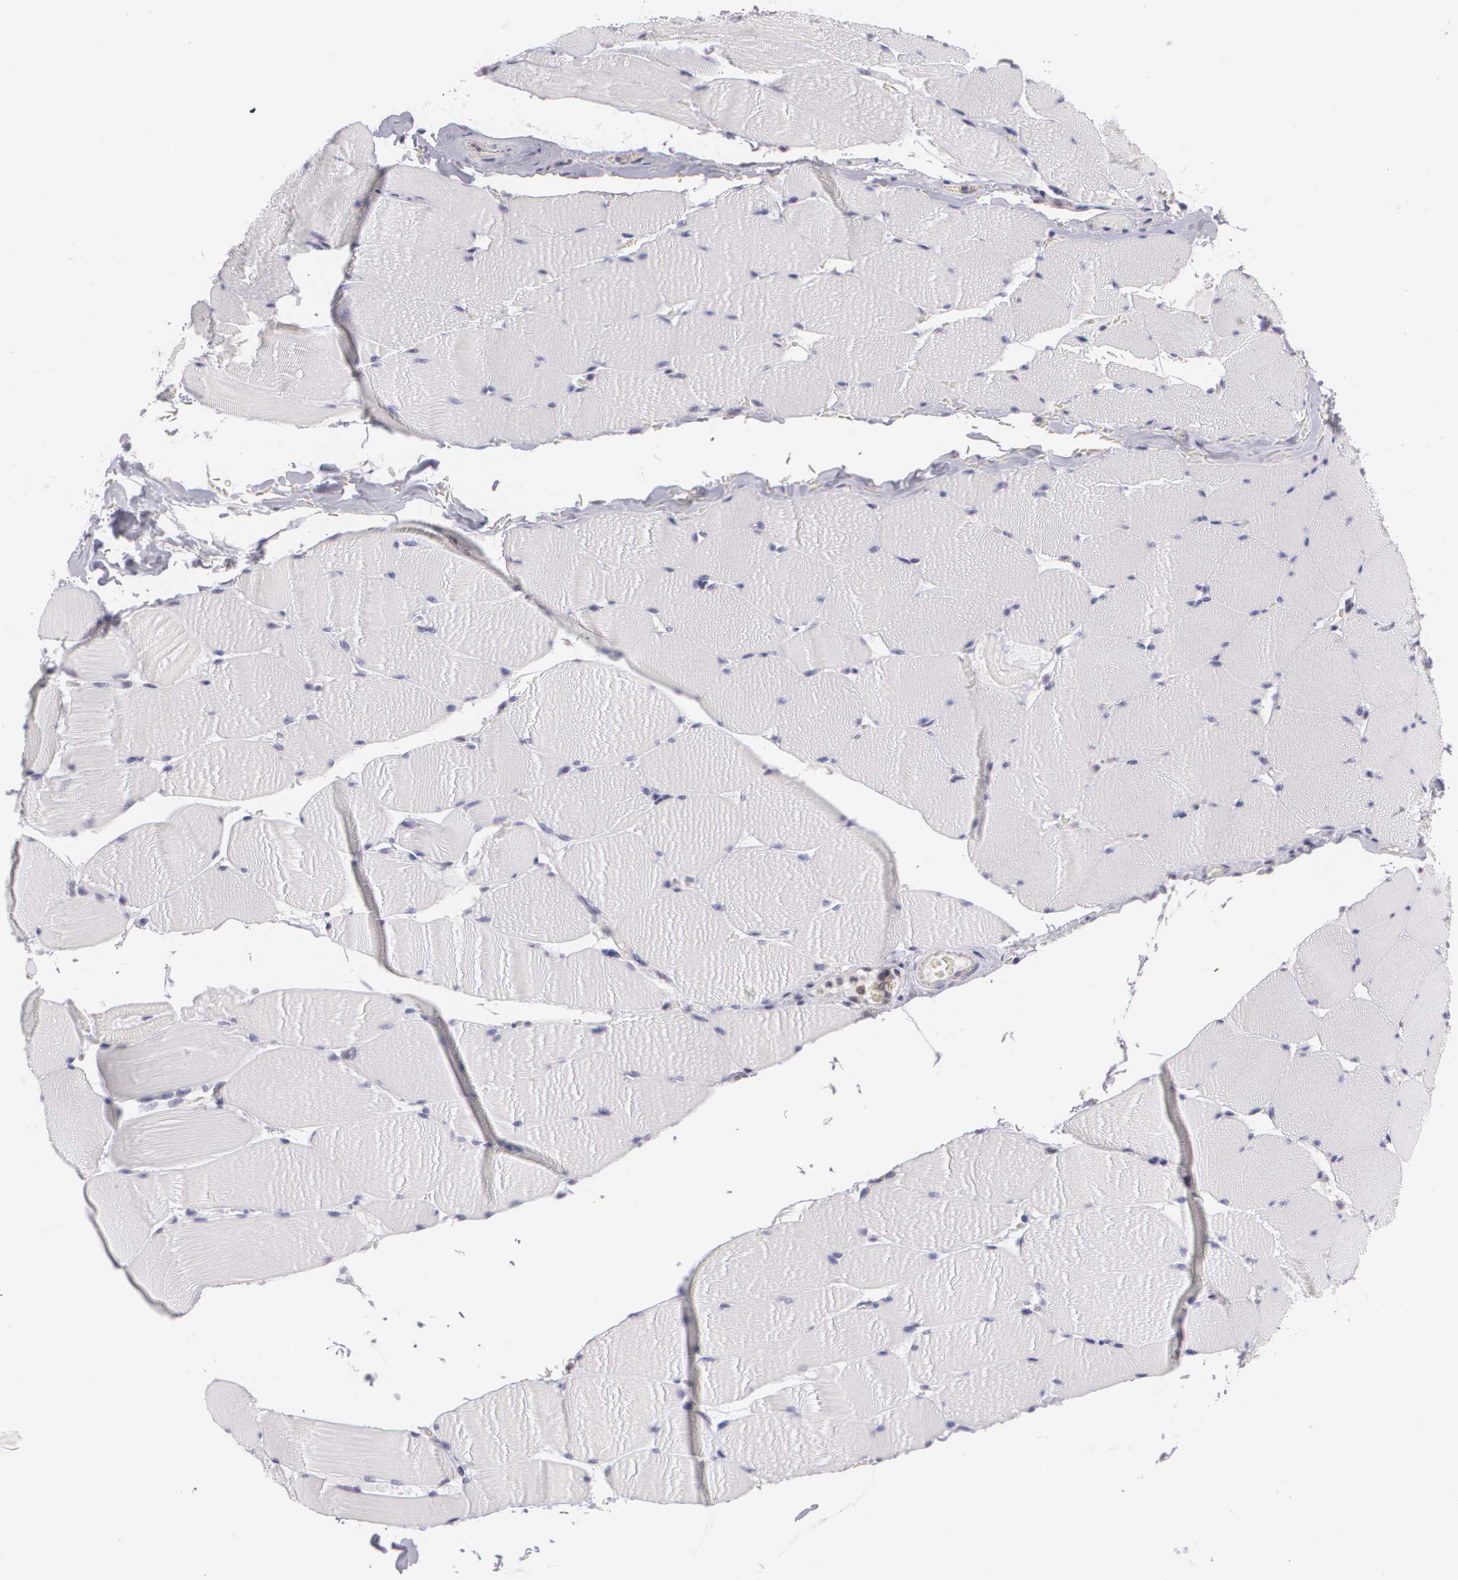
{"staining": {"intensity": "negative", "quantity": "none", "location": "none"}, "tissue": "skeletal muscle", "cell_type": "Myocytes", "image_type": "normal", "snomed": [{"axis": "morphology", "description": "Normal tissue, NOS"}, {"axis": "topography", "description": "Skeletal muscle"}], "caption": "DAB (3,3'-diaminobenzidine) immunohistochemical staining of benign skeletal muscle displays no significant staining in myocytes. Nuclei are stained in blue.", "gene": "BCL10", "patient": {"sex": "male", "age": 62}}